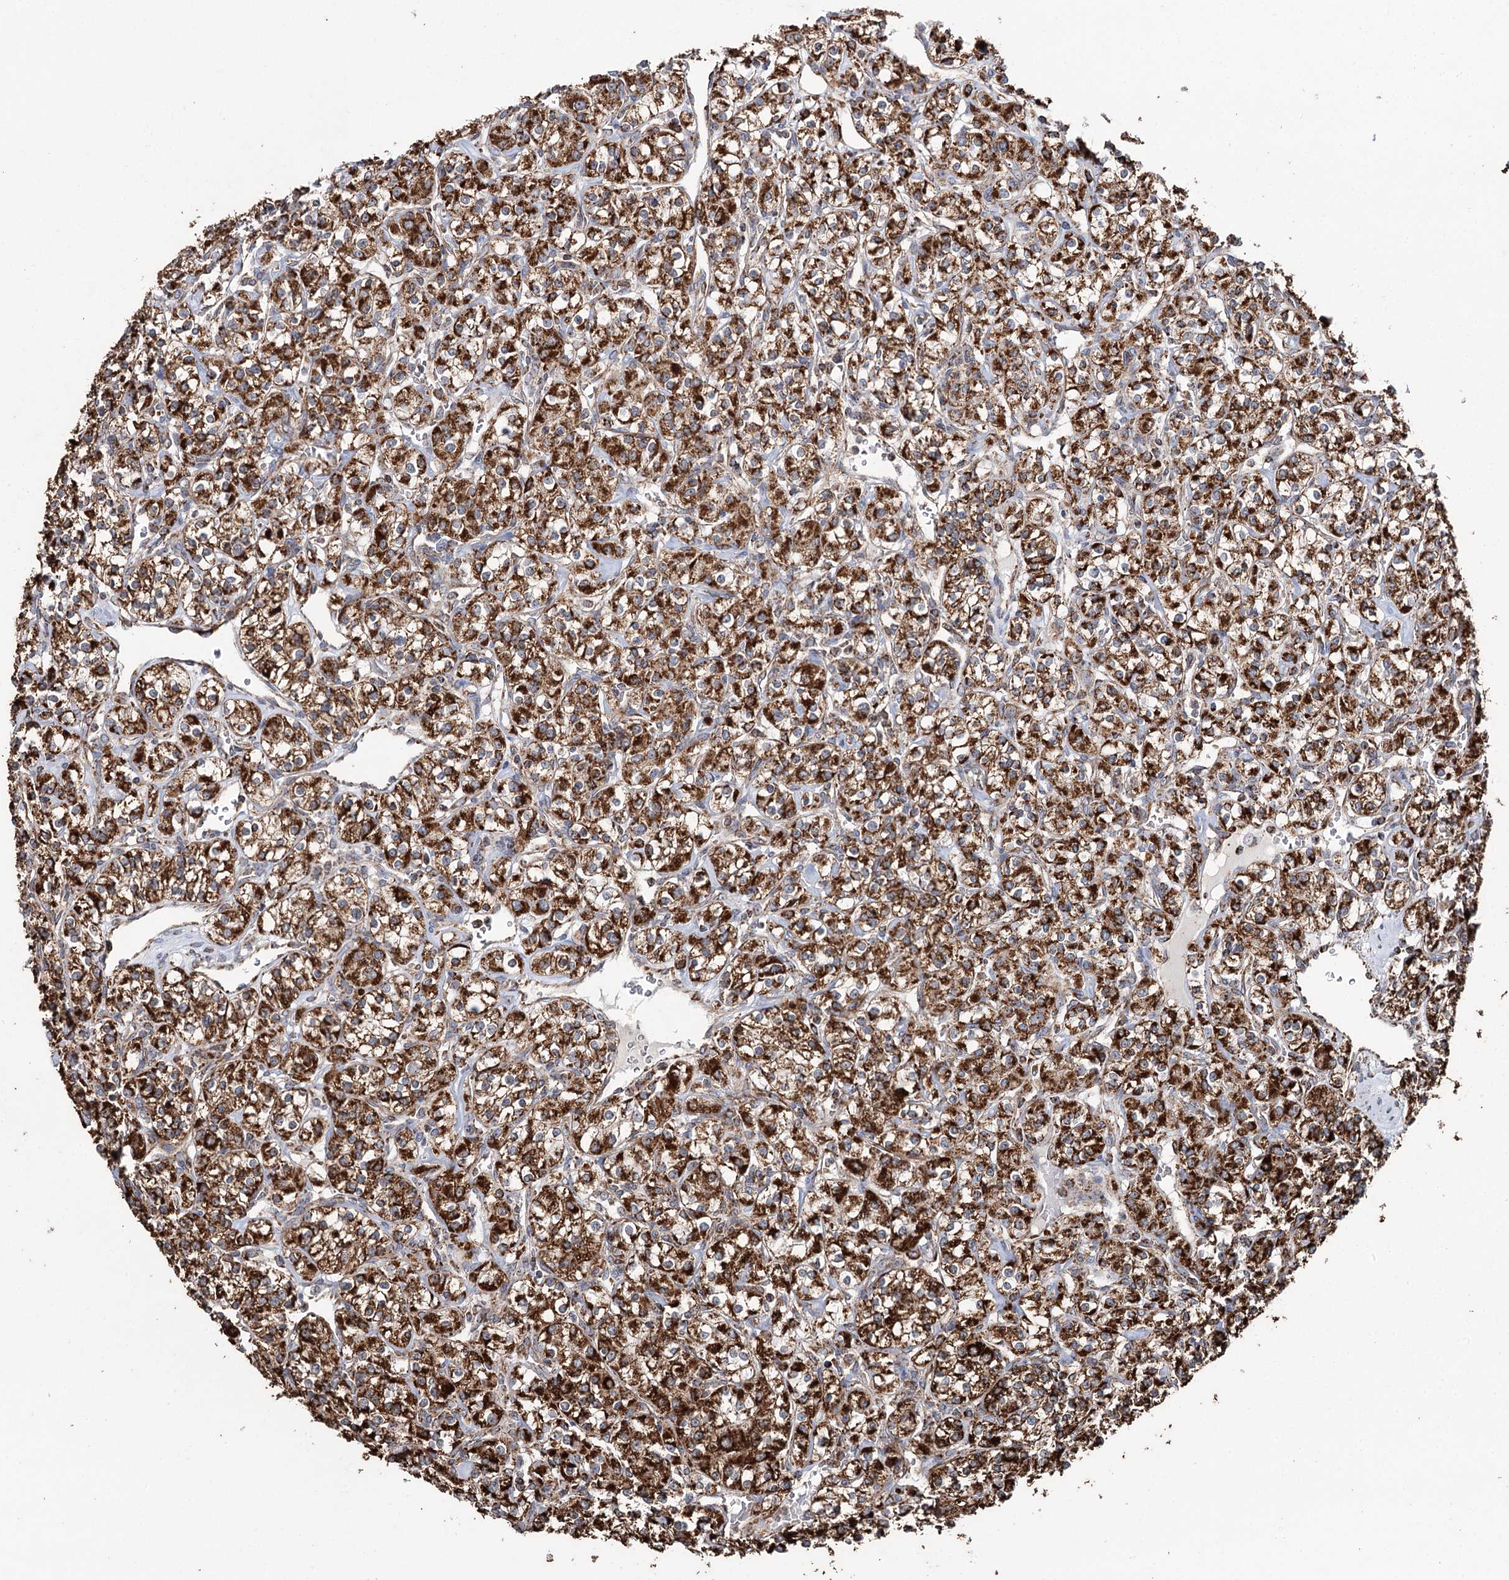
{"staining": {"intensity": "strong", "quantity": ">75%", "location": "cytoplasmic/membranous"}, "tissue": "renal cancer", "cell_type": "Tumor cells", "image_type": "cancer", "snomed": [{"axis": "morphology", "description": "Adenocarcinoma, NOS"}, {"axis": "topography", "description": "Kidney"}], "caption": "Approximately >75% of tumor cells in renal adenocarcinoma demonstrate strong cytoplasmic/membranous protein positivity as visualized by brown immunohistochemical staining.", "gene": "APH1A", "patient": {"sex": "male", "age": 77}}